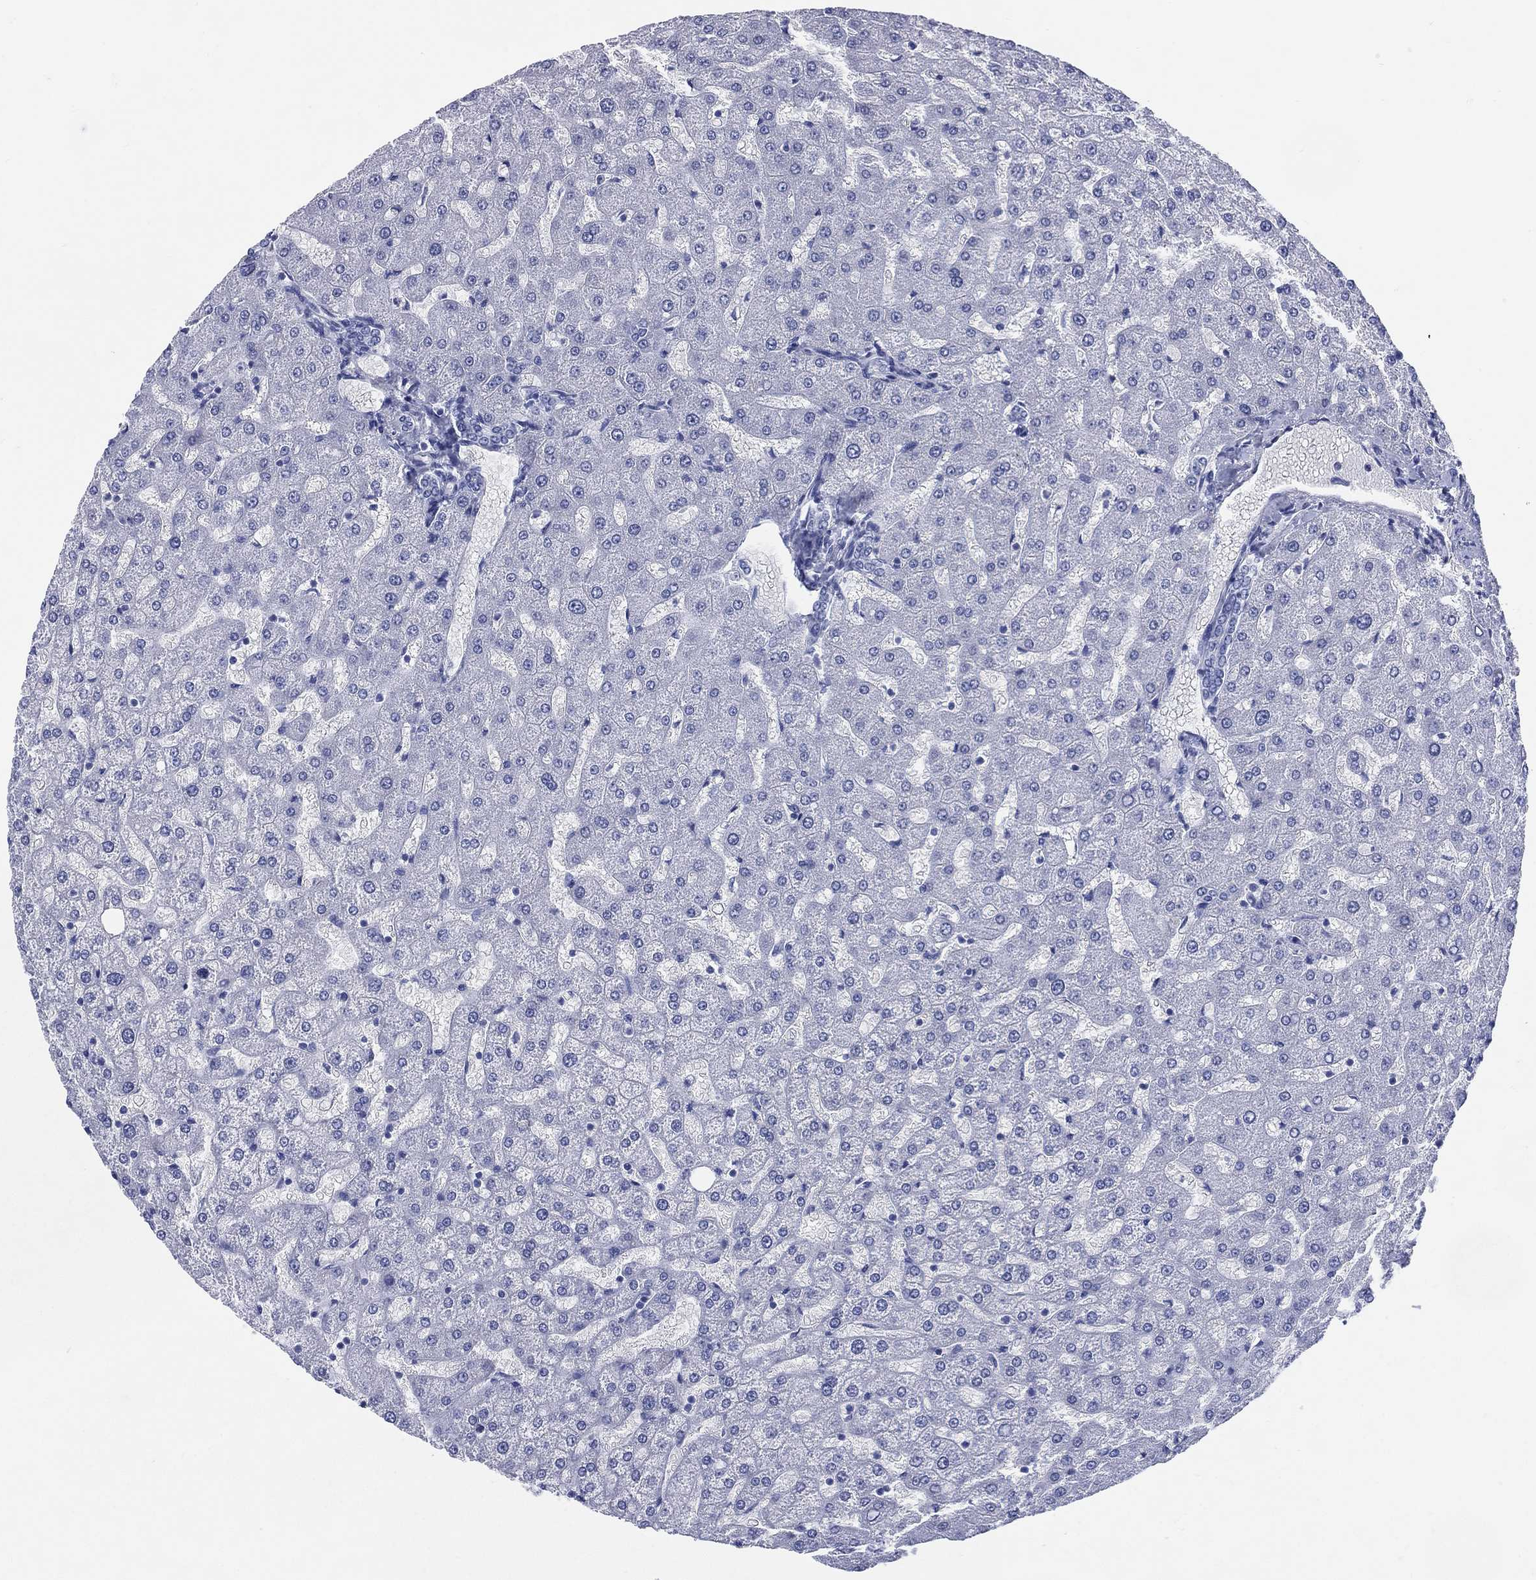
{"staining": {"intensity": "negative", "quantity": "none", "location": "none"}, "tissue": "liver", "cell_type": "Cholangiocytes", "image_type": "normal", "snomed": [{"axis": "morphology", "description": "Normal tissue, NOS"}, {"axis": "topography", "description": "Liver"}], "caption": "DAB immunohistochemical staining of unremarkable liver reveals no significant positivity in cholangiocytes.", "gene": "ENSG00000285953", "patient": {"sex": "female", "age": 50}}